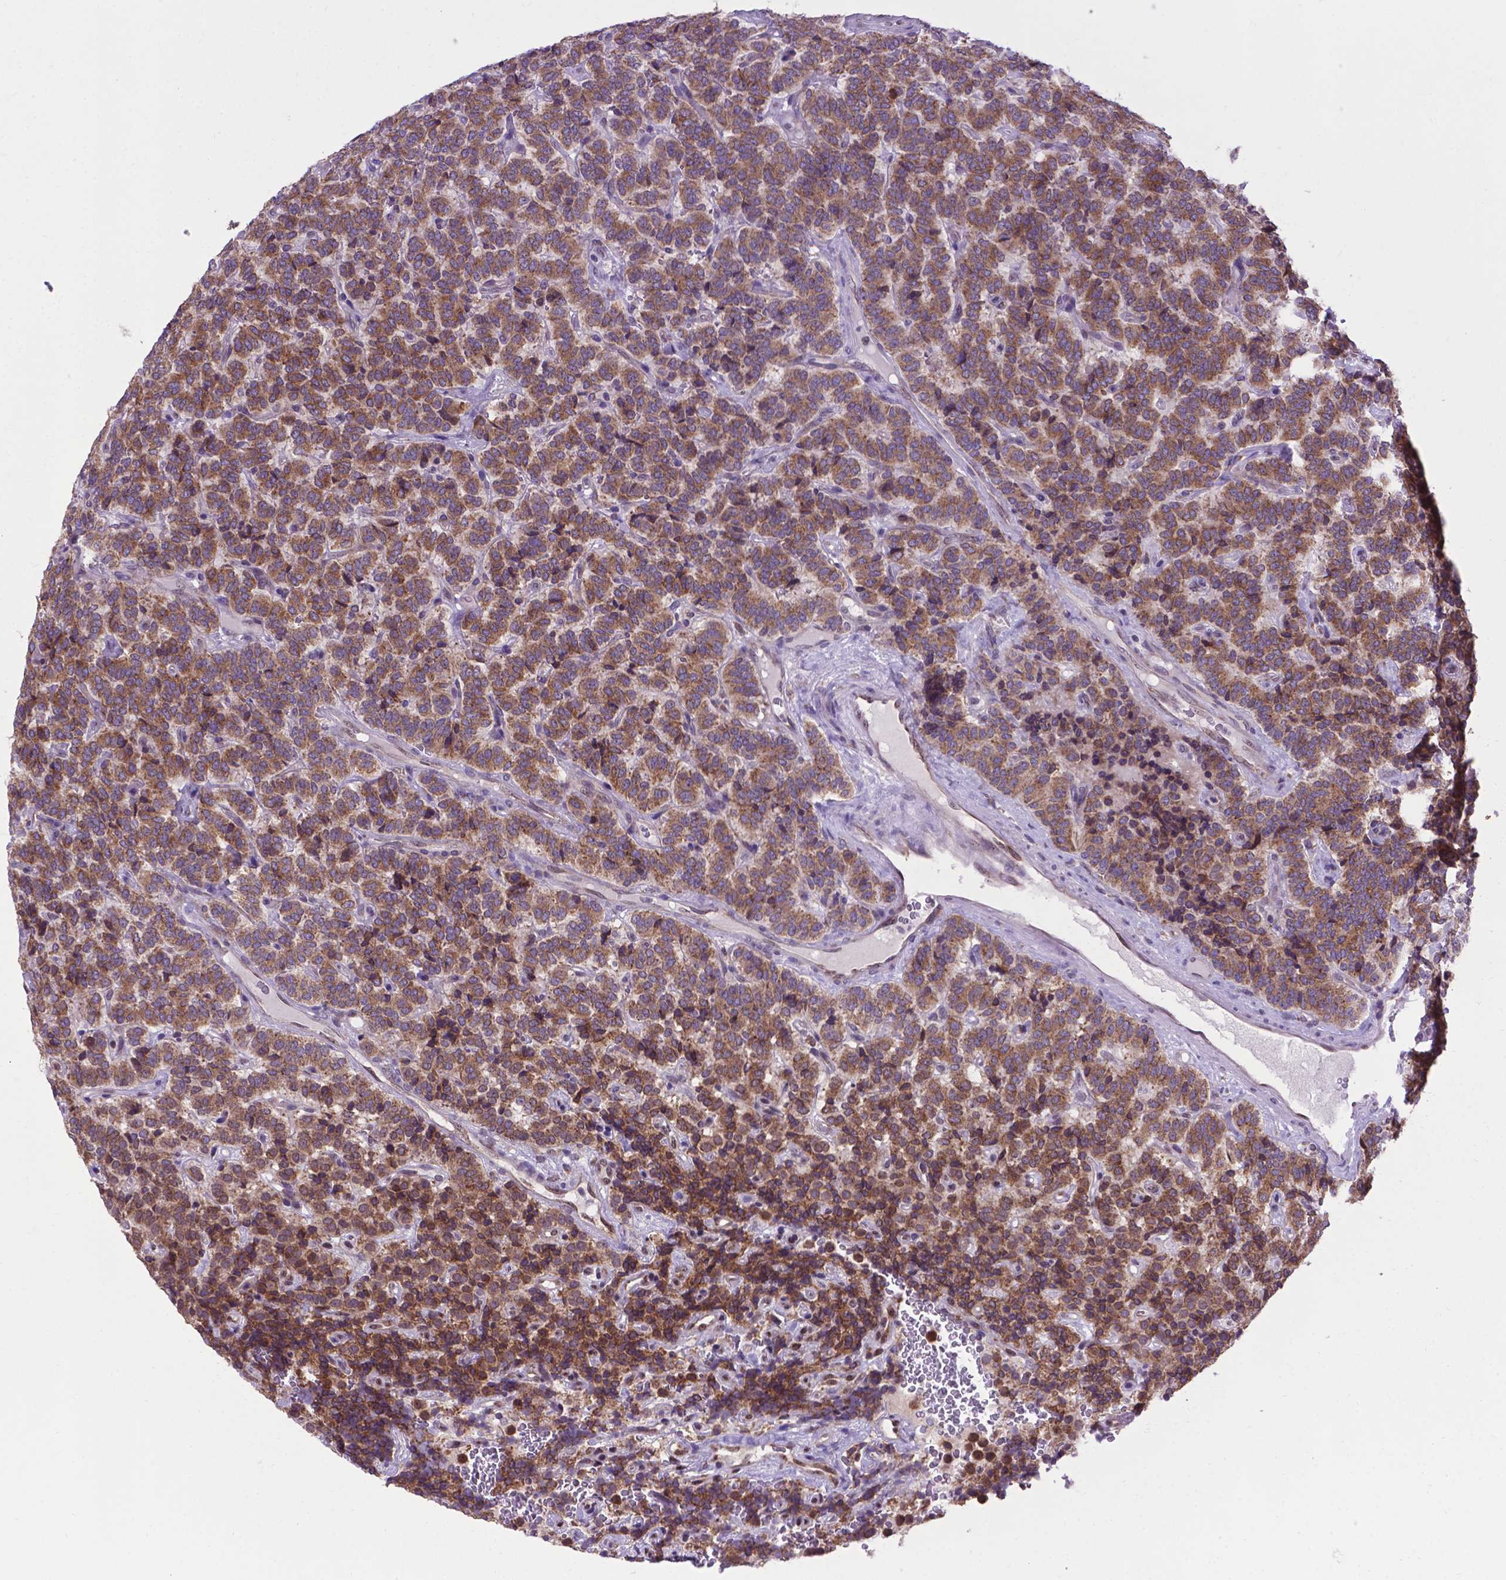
{"staining": {"intensity": "moderate", "quantity": ">75%", "location": "cytoplasmic/membranous"}, "tissue": "carcinoid", "cell_type": "Tumor cells", "image_type": "cancer", "snomed": [{"axis": "morphology", "description": "Carcinoid, malignant, NOS"}, {"axis": "topography", "description": "Pancreas"}], "caption": "DAB (3,3'-diaminobenzidine) immunohistochemical staining of human carcinoid (malignant) demonstrates moderate cytoplasmic/membranous protein expression in about >75% of tumor cells.", "gene": "WDR83OS", "patient": {"sex": "male", "age": 36}}